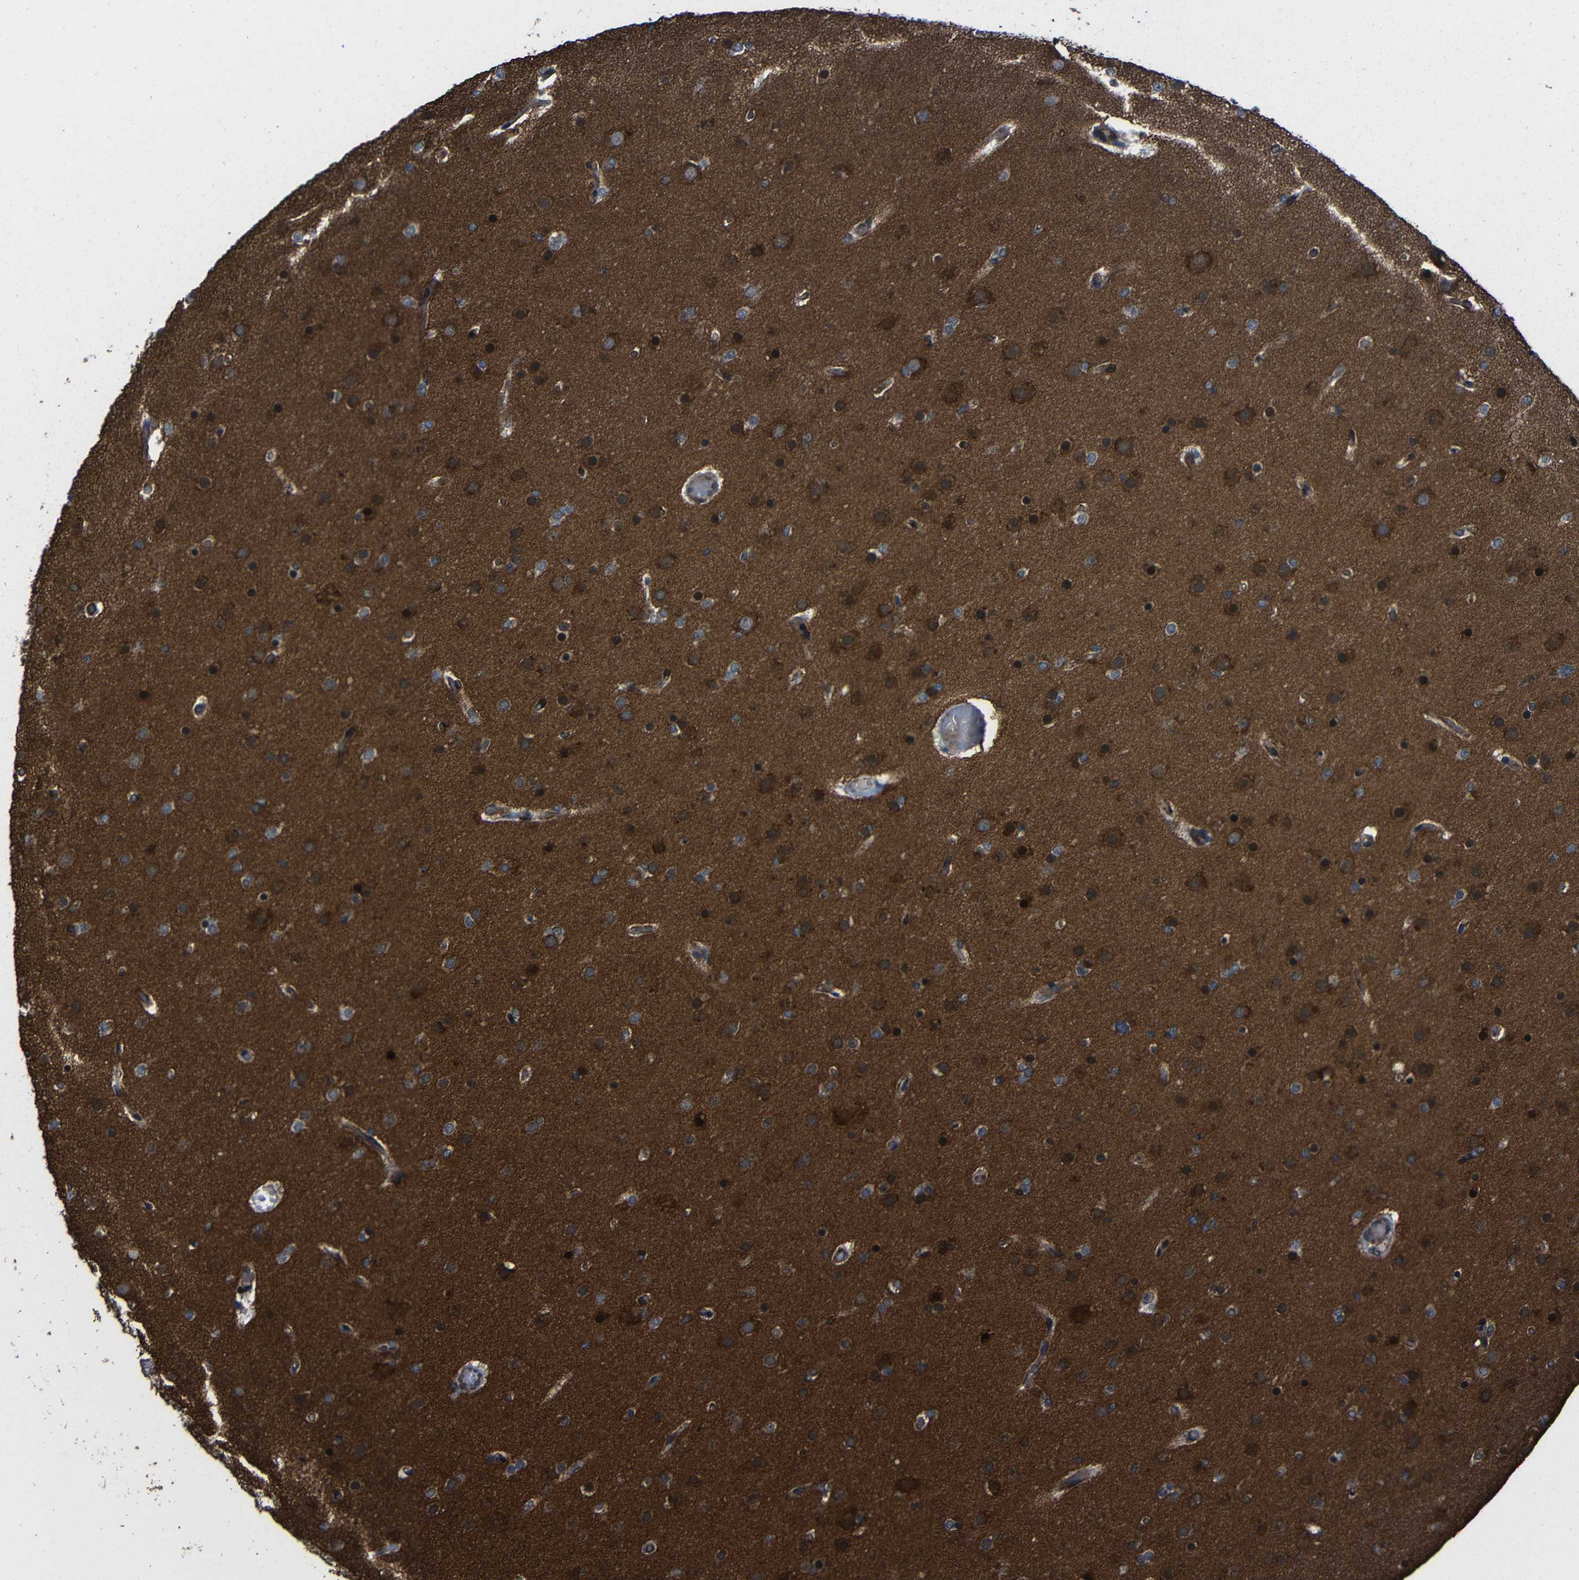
{"staining": {"intensity": "moderate", "quantity": ">75%", "location": "cytoplasmic/membranous"}, "tissue": "glioma", "cell_type": "Tumor cells", "image_type": "cancer", "snomed": [{"axis": "morphology", "description": "Glioma, malignant, High grade"}, {"axis": "topography", "description": "Cerebral cortex"}], "caption": "Immunohistochemistry (IHC) (DAB) staining of malignant glioma (high-grade) displays moderate cytoplasmic/membranous protein positivity in approximately >75% of tumor cells.", "gene": "KIAA0513", "patient": {"sex": "female", "age": 36}}